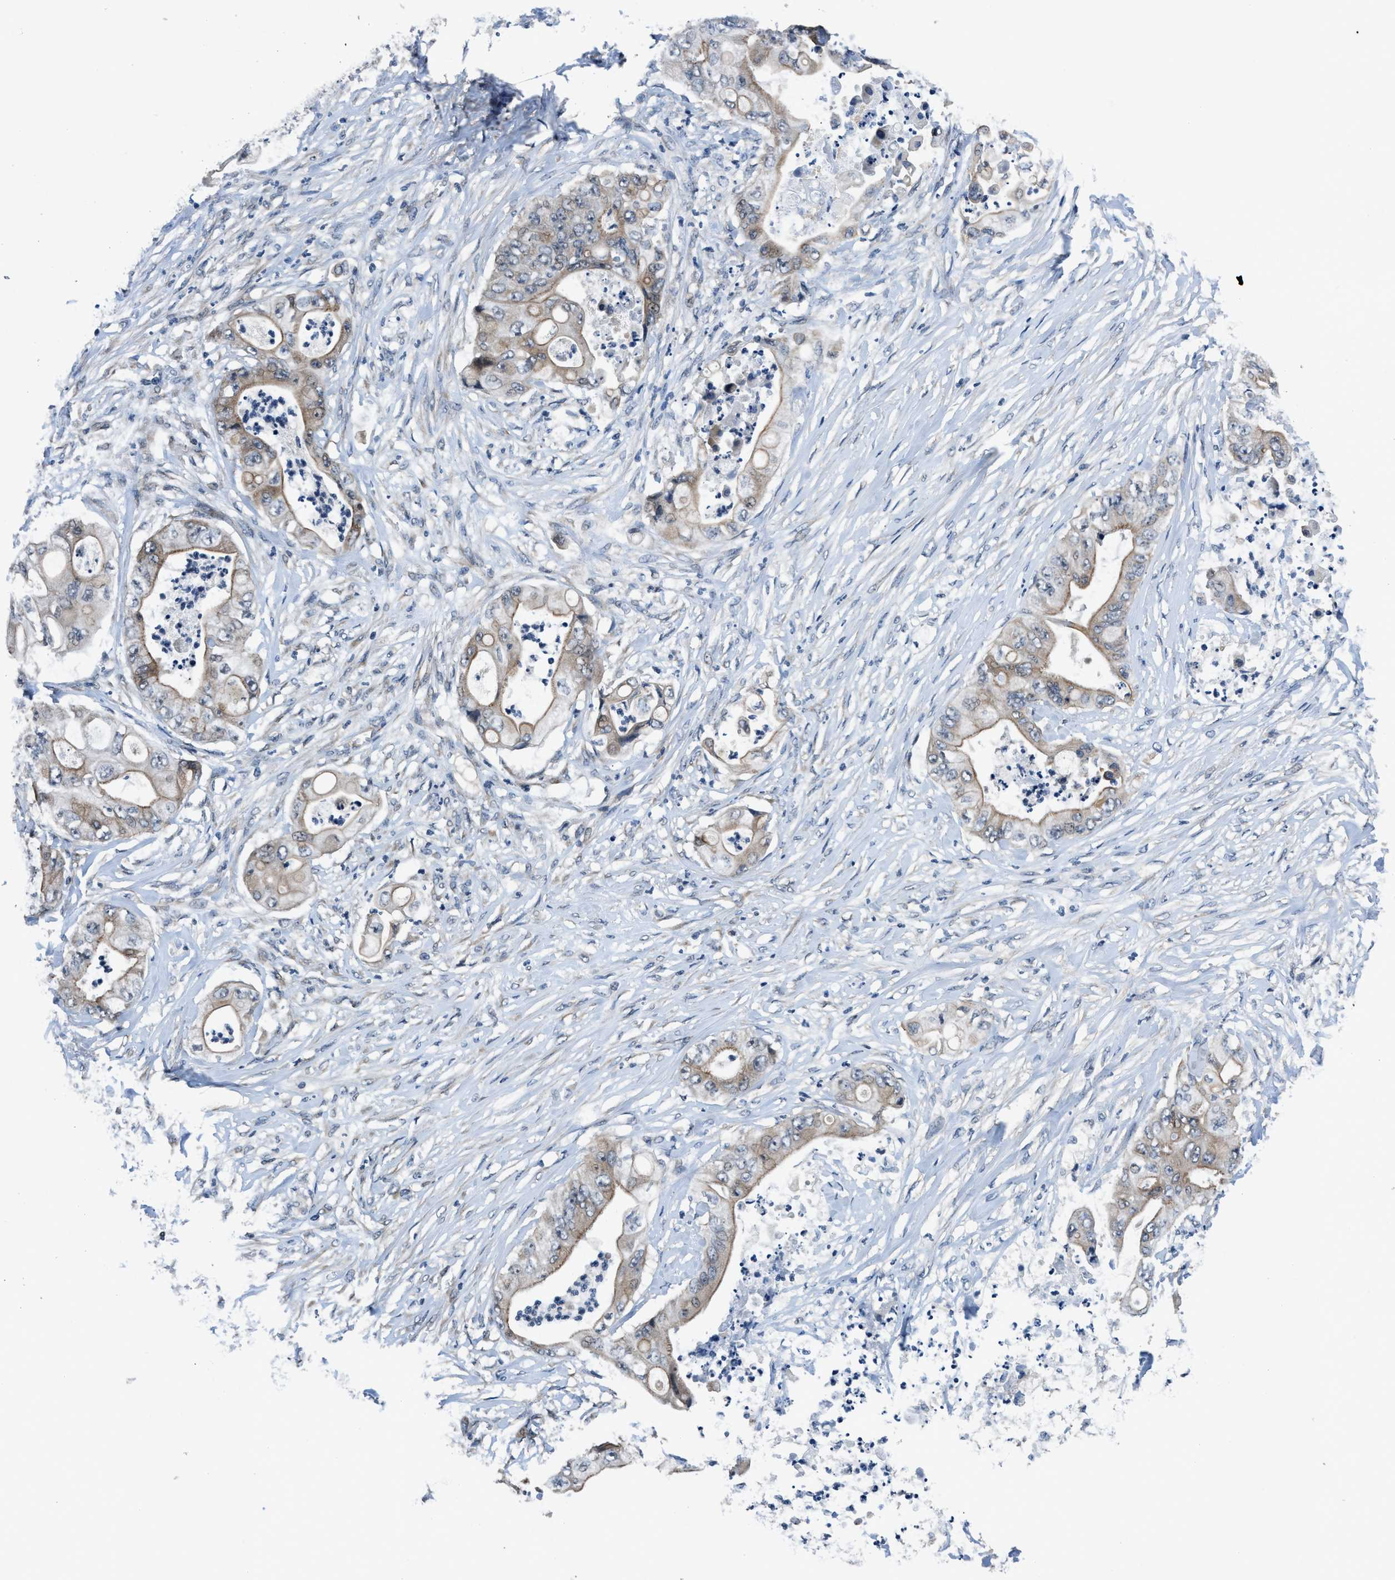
{"staining": {"intensity": "weak", "quantity": ">75%", "location": "cytoplasmic/membranous"}, "tissue": "stomach cancer", "cell_type": "Tumor cells", "image_type": "cancer", "snomed": [{"axis": "morphology", "description": "Adenocarcinoma, NOS"}, {"axis": "topography", "description": "Stomach"}], "caption": "Immunohistochemical staining of human stomach cancer (adenocarcinoma) shows low levels of weak cytoplasmic/membranous positivity in about >75% of tumor cells.", "gene": "SETD5", "patient": {"sex": "female", "age": 73}}